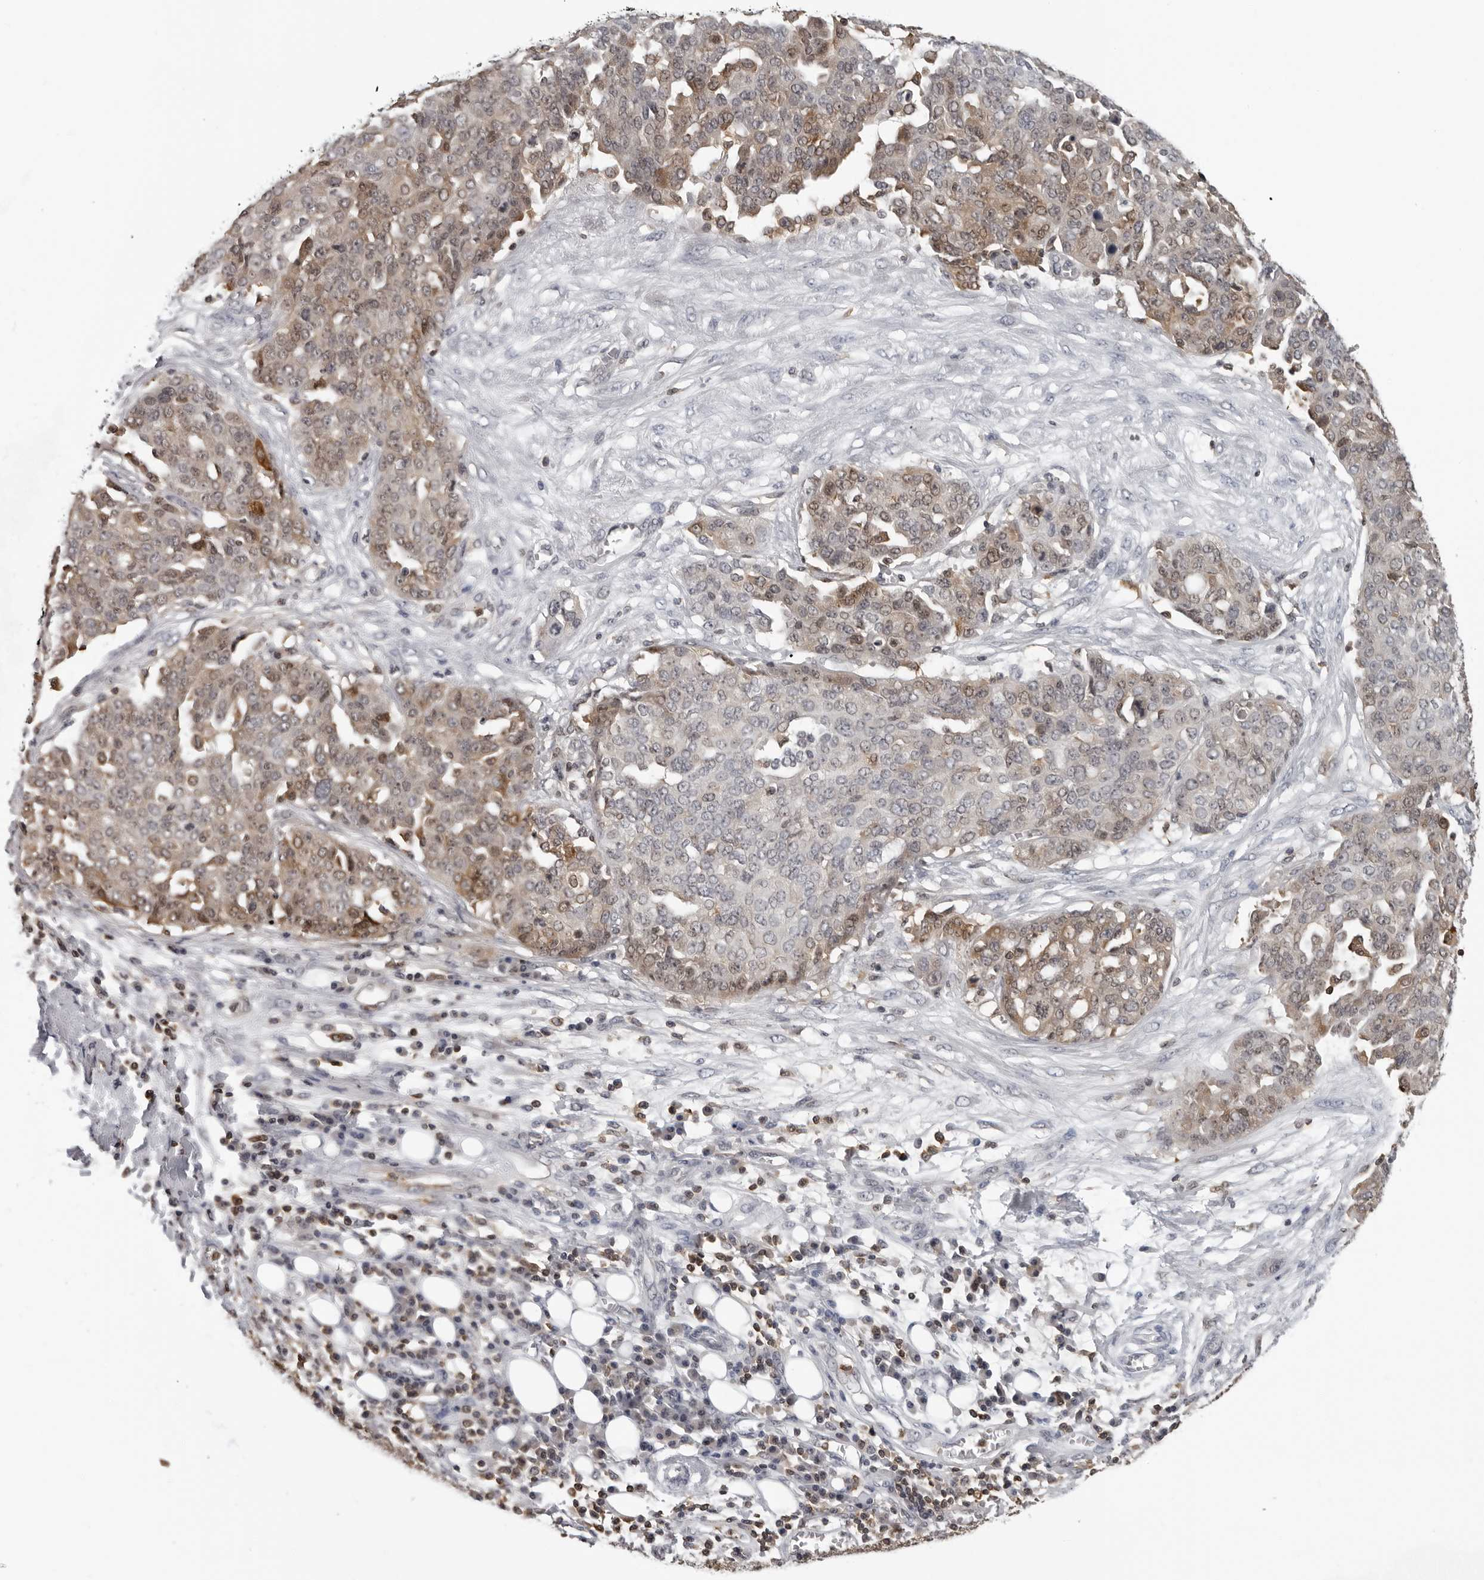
{"staining": {"intensity": "weak", "quantity": ">75%", "location": "cytoplasmic/membranous"}, "tissue": "ovarian cancer", "cell_type": "Tumor cells", "image_type": "cancer", "snomed": [{"axis": "morphology", "description": "Cystadenocarcinoma, serous, NOS"}, {"axis": "topography", "description": "Soft tissue"}, {"axis": "topography", "description": "Ovary"}], "caption": "The micrograph demonstrates a brown stain indicating the presence of a protein in the cytoplasmic/membranous of tumor cells in serous cystadenocarcinoma (ovarian). (brown staining indicates protein expression, while blue staining denotes nuclei).", "gene": "HSPH1", "patient": {"sex": "female", "age": 57}}